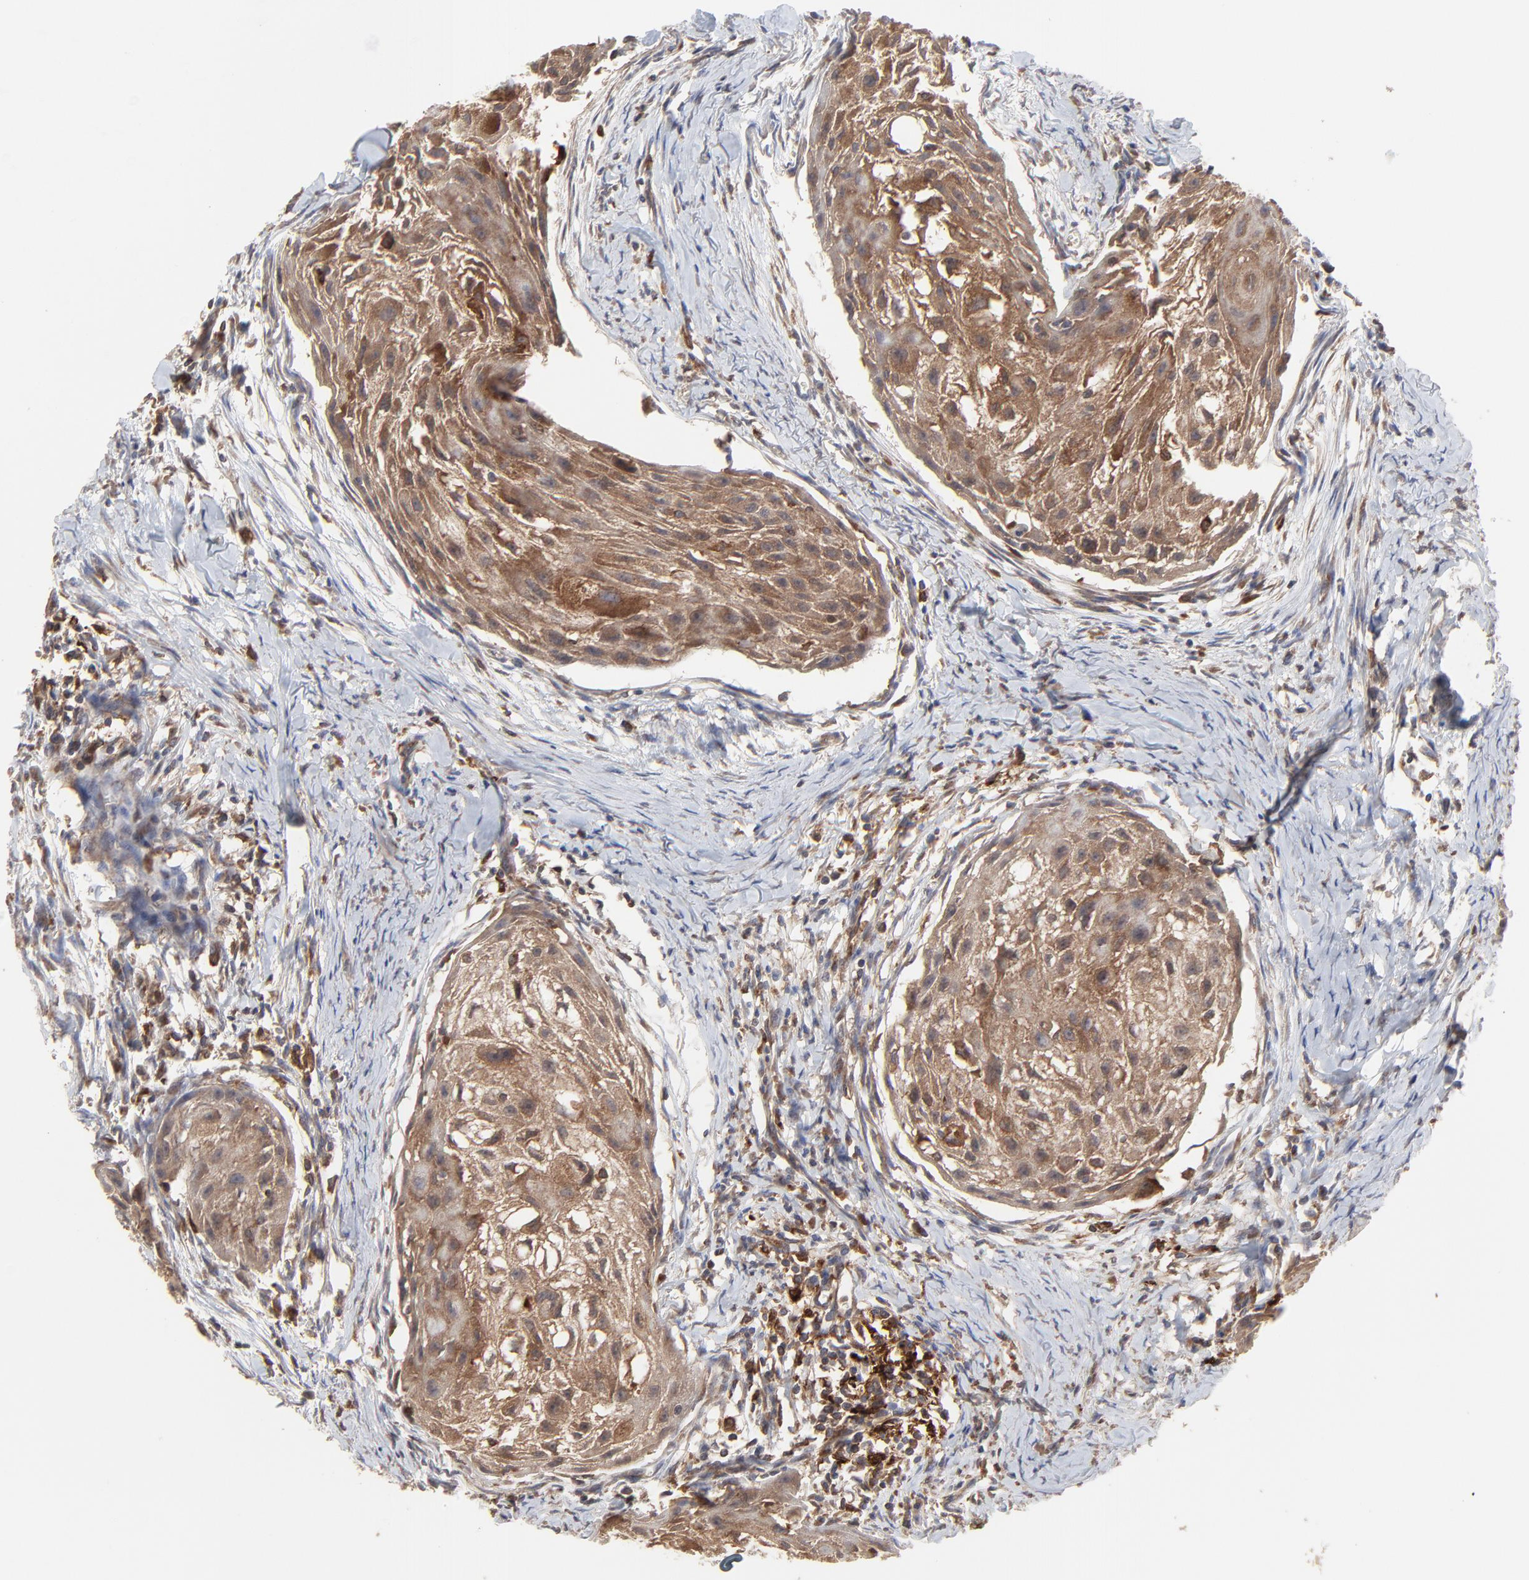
{"staining": {"intensity": "strong", "quantity": ">75%", "location": "cytoplasmic/membranous"}, "tissue": "head and neck cancer", "cell_type": "Tumor cells", "image_type": "cancer", "snomed": [{"axis": "morphology", "description": "Squamous cell carcinoma, NOS"}, {"axis": "topography", "description": "Head-Neck"}], "caption": "IHC image of human head and neck cancer stained for a protein (brown), which exhibits high levels of strong cytoplasmic/membranous positivity in approximately >75% of tumor cells.", "gene": "RAB9A", "patient": {"sex": "male", "age": 64}}